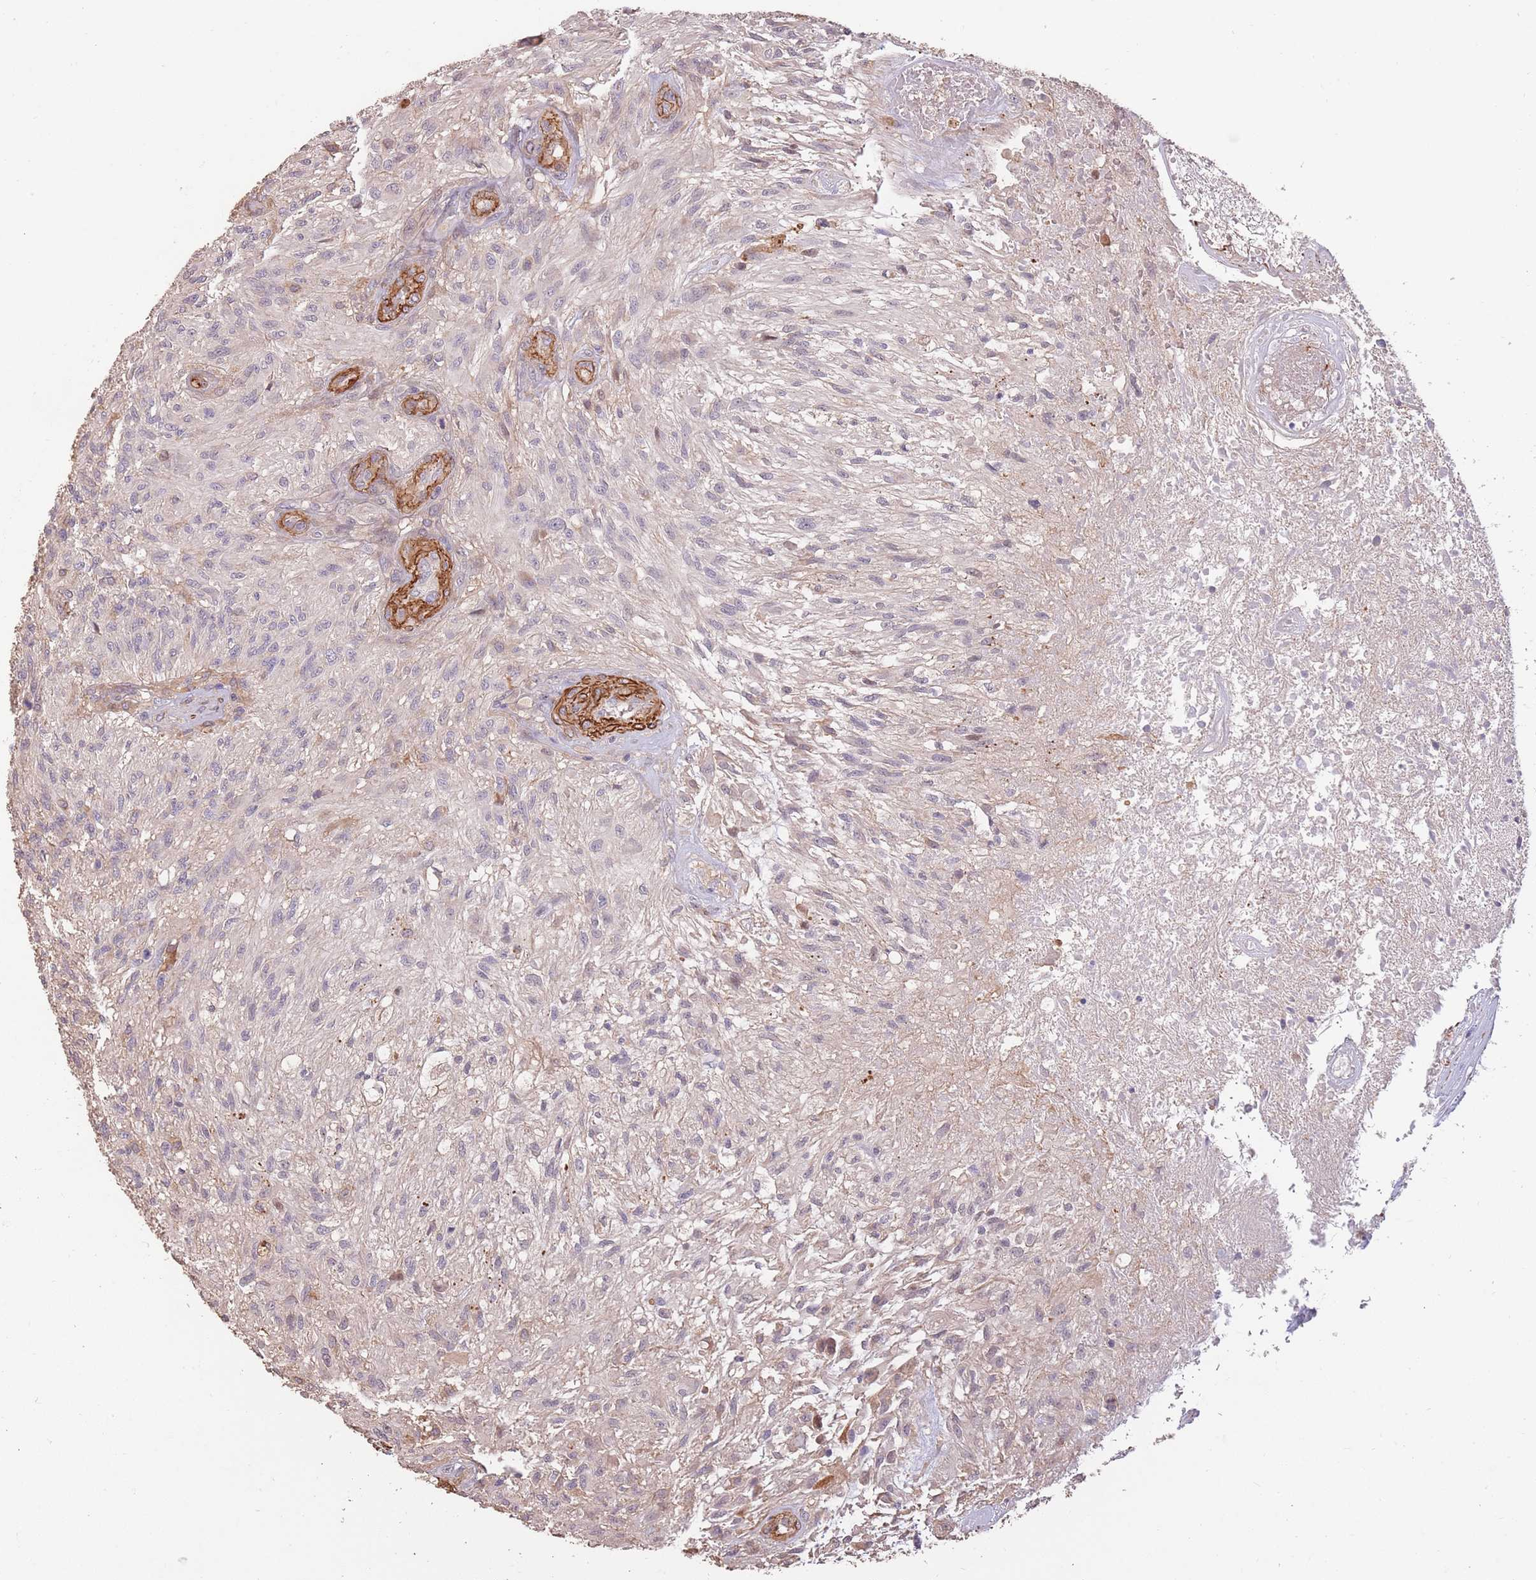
{"staining": {"intensity": "negative", "quantity": "none", "location": "none"}, "tissue": "glioma", "cell_type": "Tumor cells", "image_type": "cancer", "snomed": [{"axis": "morphology", "description": "Glioma, malignant, High grade"}, {"axis": "topography", "description": "Brain"}], "caption": "The histopathology image displays no significant positivity in tumor cells of glioma.", "gene": "NLRC4", "patient": {"sex": "male", "age": 56}}